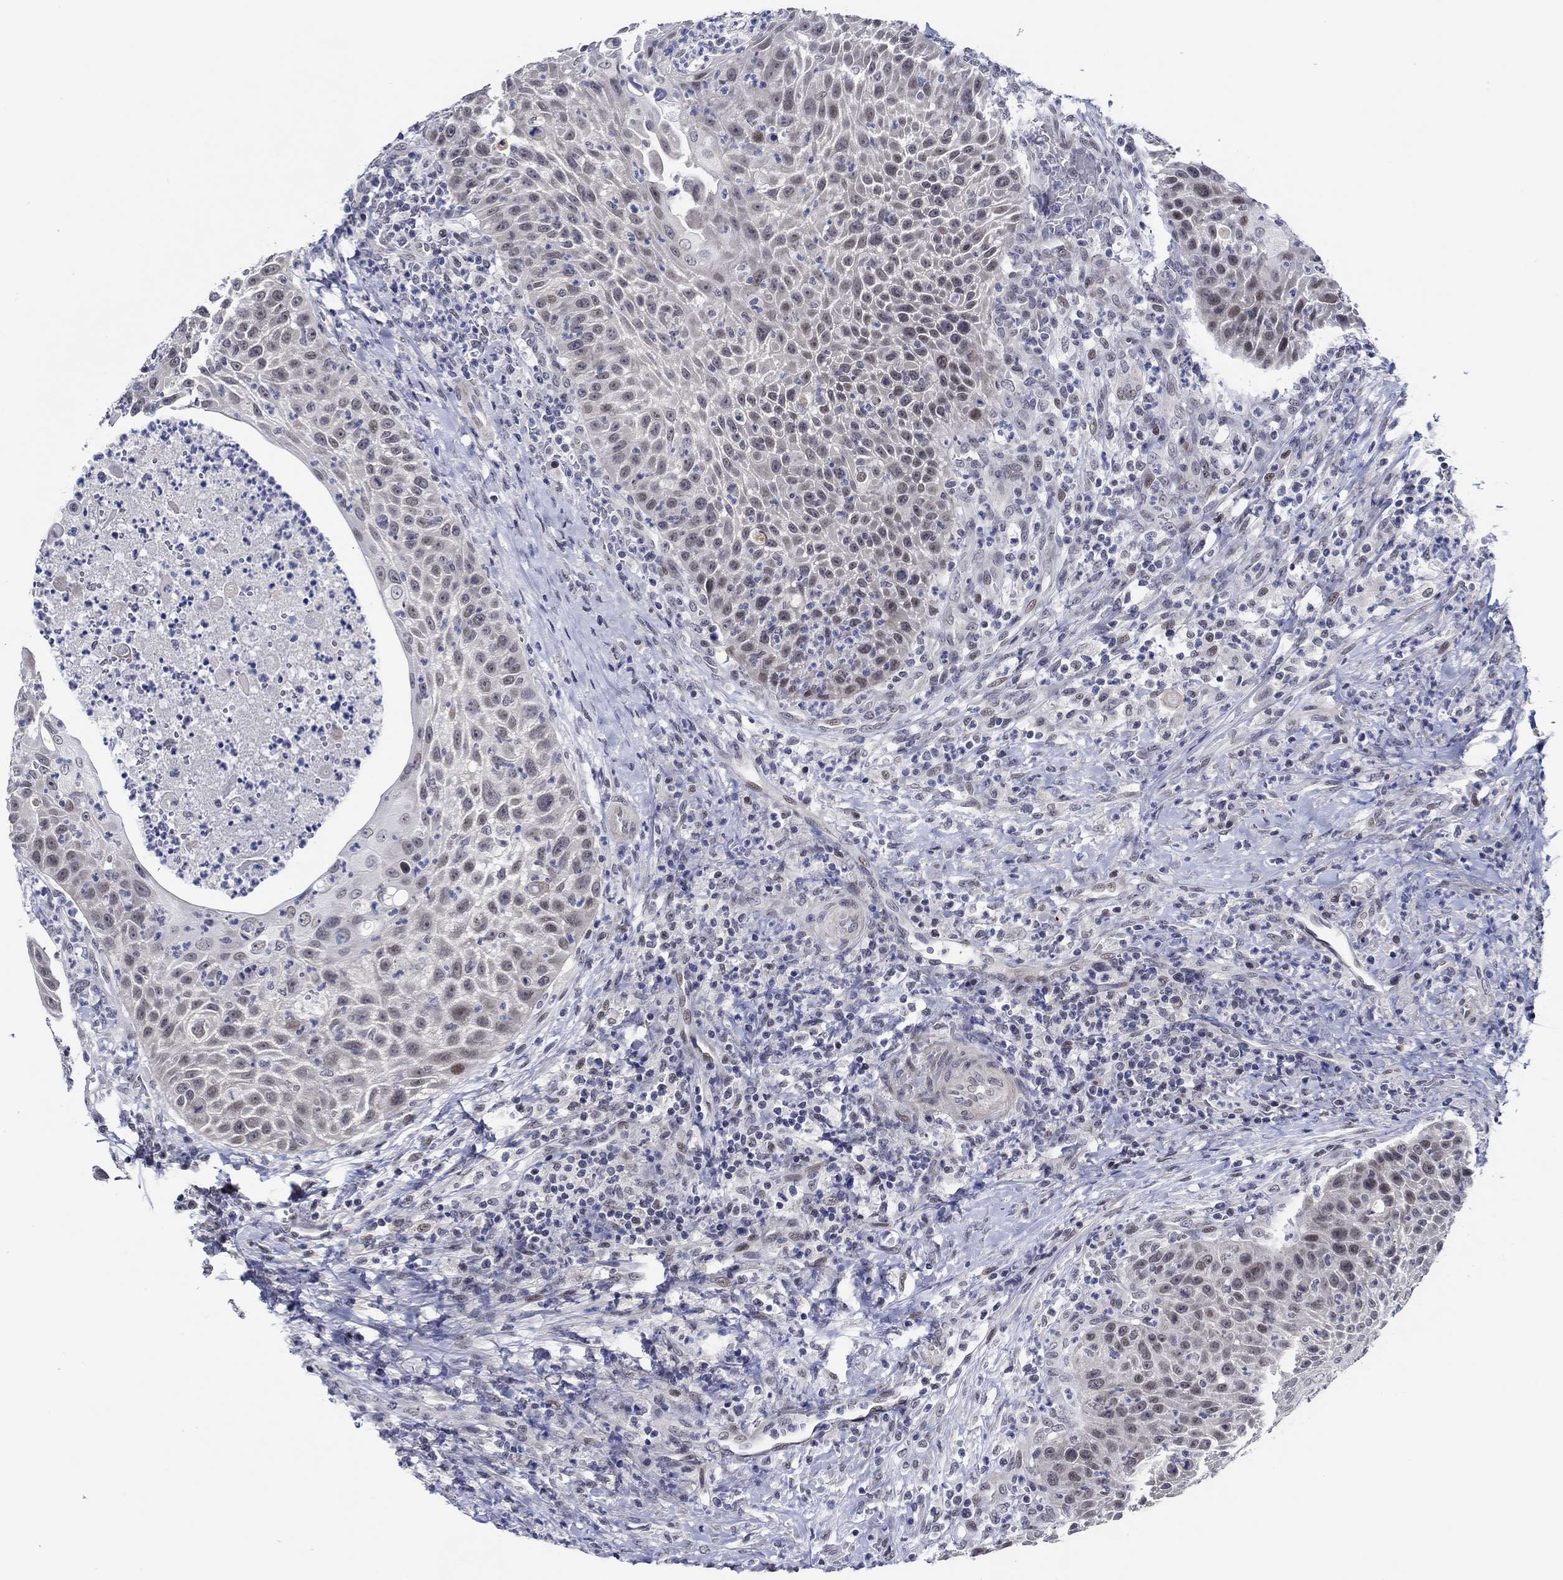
{"staining": {"intensity": "weak", "quantity": "<25%", "location": "nuclear"}, "tissue": "head and neck cancer", "cell_type": "Tumor cells", "image_type": "cancer", "snomed": [{"axis": "morphology", "description": "Squamous cell carcinoma, NOS"}, {"axis": "topography", "description": "Head-Neck"}], "caption": "This photomicrograph is of head and neck squamous cell carcinoma stained with immunohistochemistry (IHC) to label a protein in brown with the nuclei are counter-stained blue. There is no staining in tumor cells.", "gene": "SLC34A1", "patient": {"sex": "male", "age": 69}}